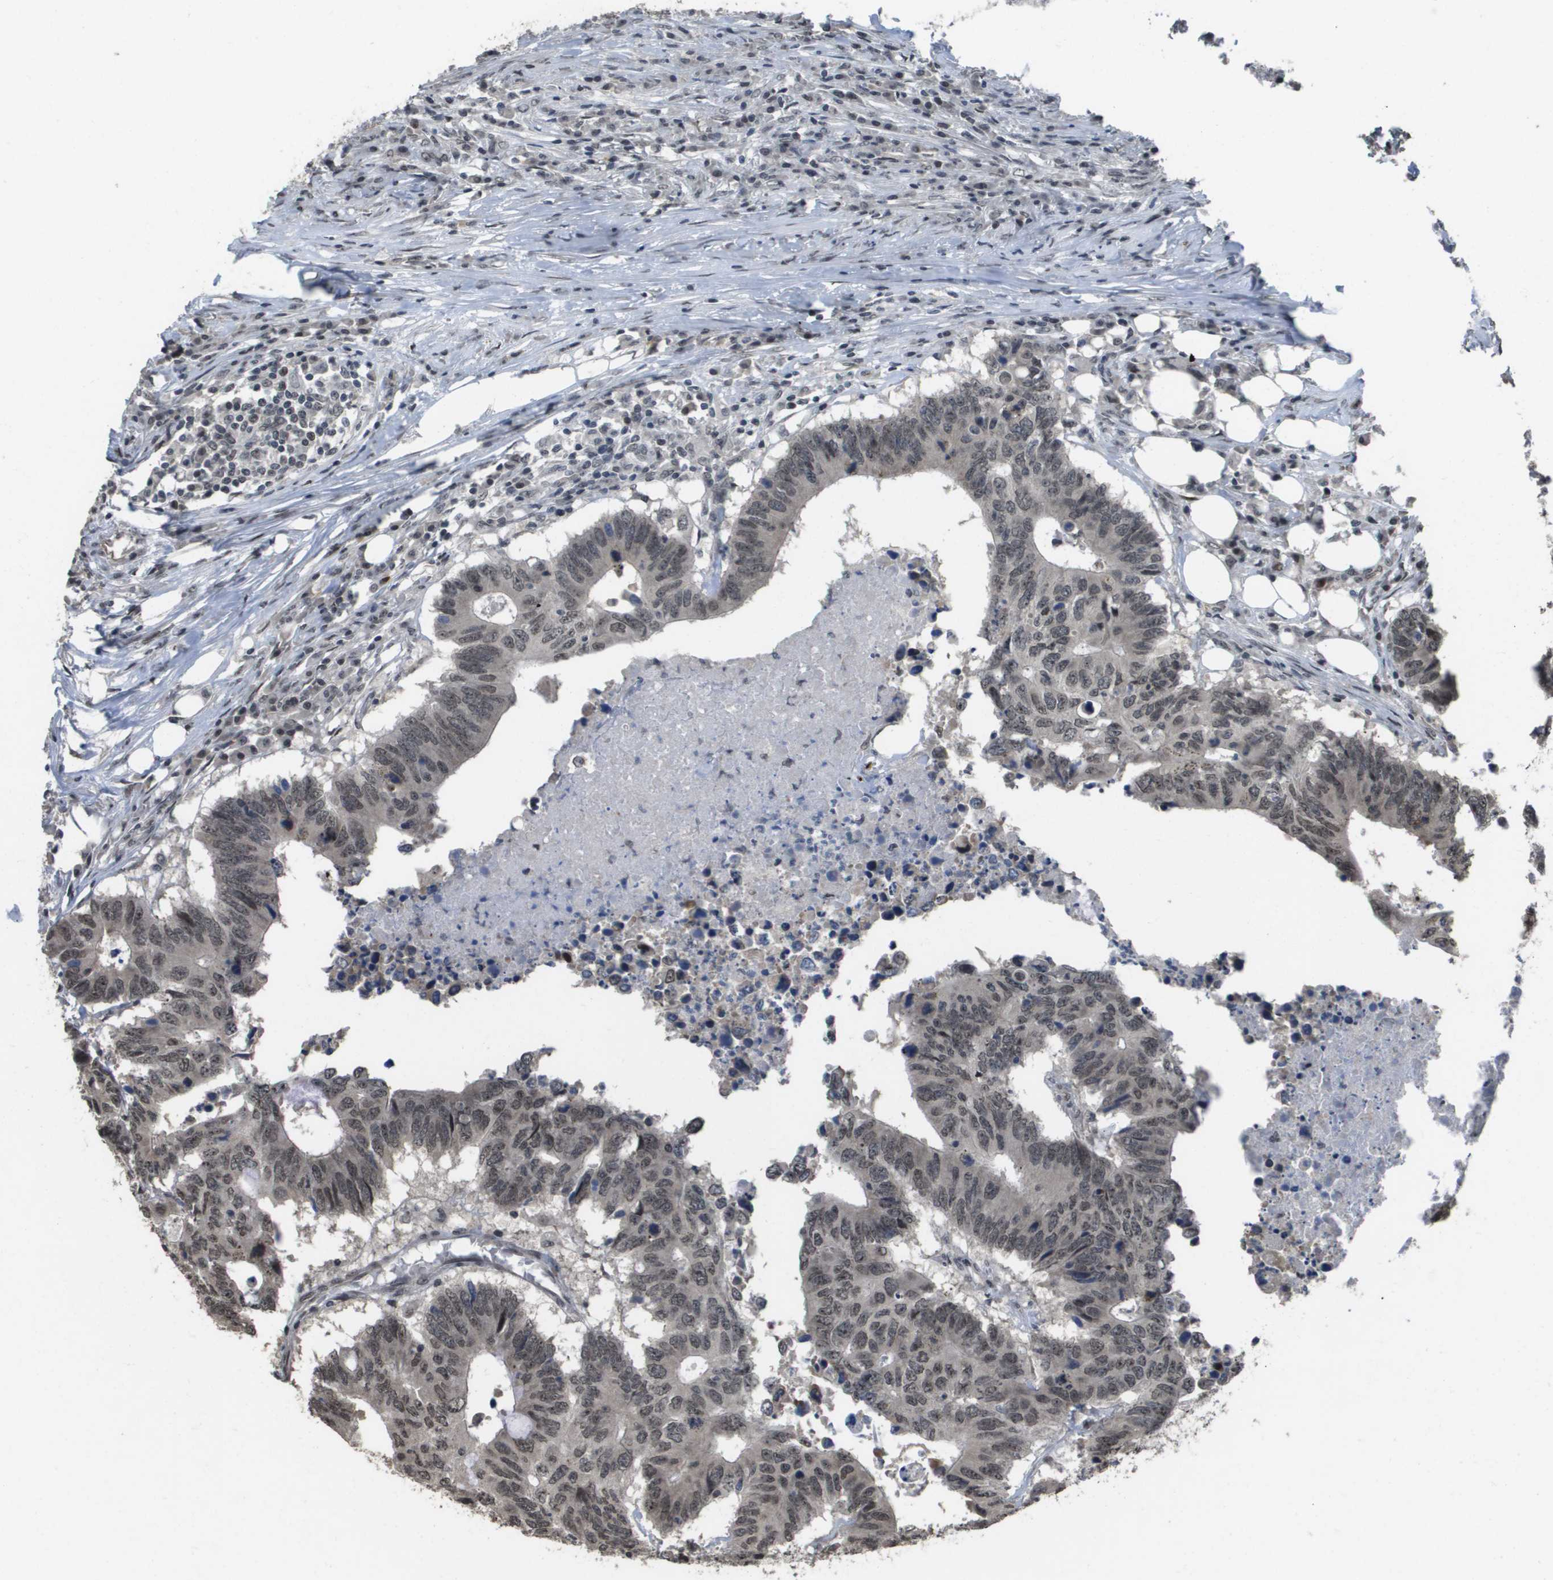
{"staining": {"intensity": "weak", "quantity": ">75%", "location": "nuclear"}, "tissue": "colorectal cancer", "cell_type": "Tumor cells", "image_type": "cancer", "snomed": [{"axis": "morphology", "description": "Adenocarcinoma, NOS"}, {"axis": "topography", "description": "Colon"}], "caption": "The micrograph reveals staining of adenocarcinoma (colorectal), revealing weak nuclear protein expression (brown color) within tumor cells.", "gene": "KAT5", "patient": {"sex": "male", "age": 71}}